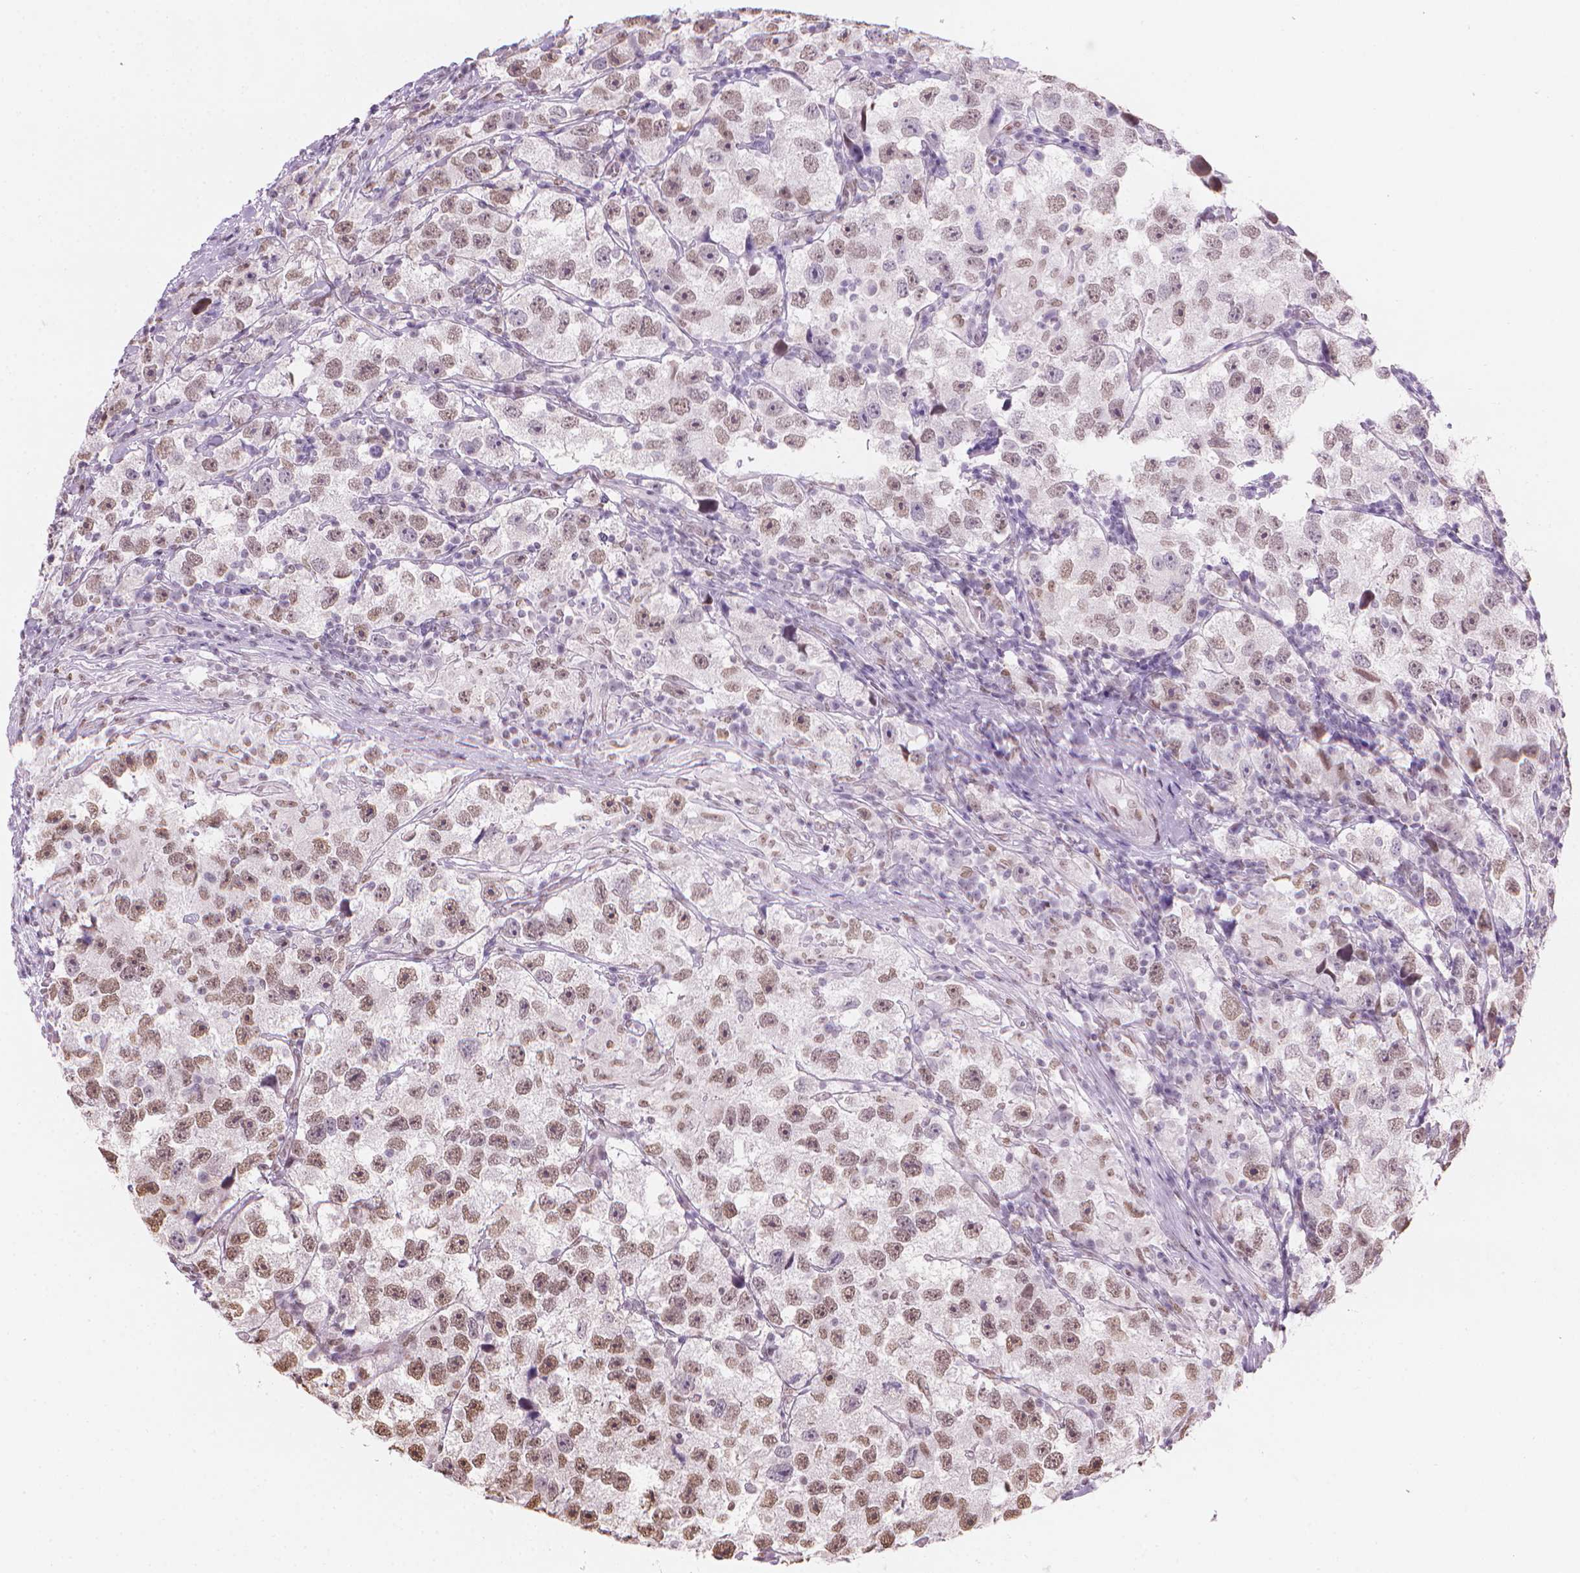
{"staining": {"intensity": "moderate", "quantity": "25%-75%", "location": "nuclear"}, "tissue": "testis cancer", "cell_type": "Tumor cells", "image_type": "cancer", "snomed": [{"axis": "morphology", "description": "Seminoma, NOS"}, {"axis": "topography", "description": "Testis"}], "caption": "IHC (DAB (3,3'-diaminobenzidine)) staining of testis cancer reveals moderate nuclear protein expression in approximately 25%-75% of tumor cells.", "gene": "PIAS2", "patient": {"sex": "male", "age": 26}}